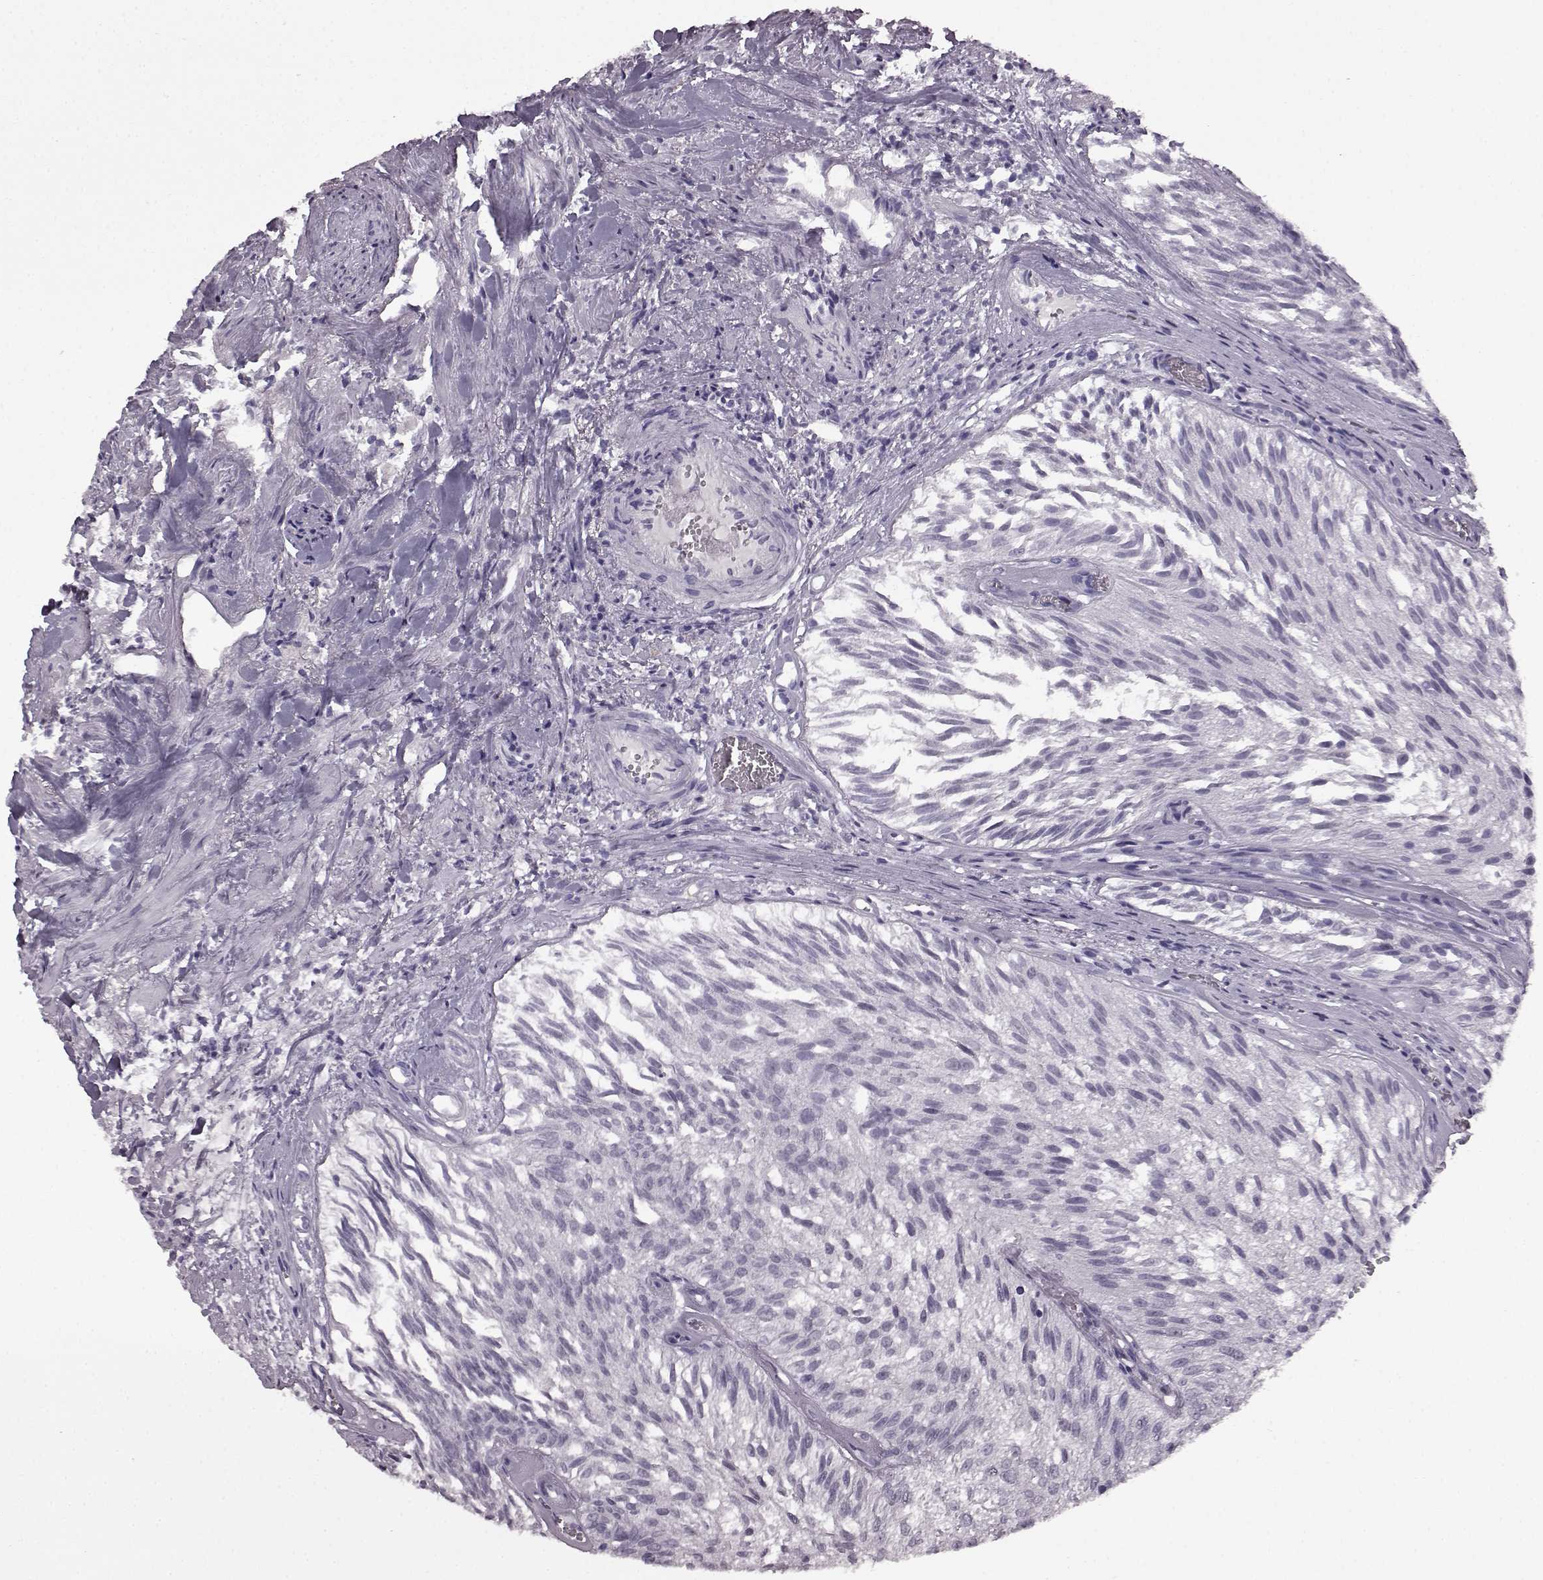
{"staining": {"intensity": "negative", "quantity": "none", "location": "none"}, "tissue": "urothelial cancer", "cell_type": "Tumor cells", "image_type": "cancer", "snomed": [{"axis": "morphology", "description": "Urothelial carcinoma, Low grade"}, {"axis": "topography", "description": "Urinary bladder"}], "caption": "This is an immunohistochemistry image of urothelial carcinoma (low-grade). There is no positivity in tumor cells.", "gene": "PRPH2", "patient": {"sex": "female", "age": 87}}